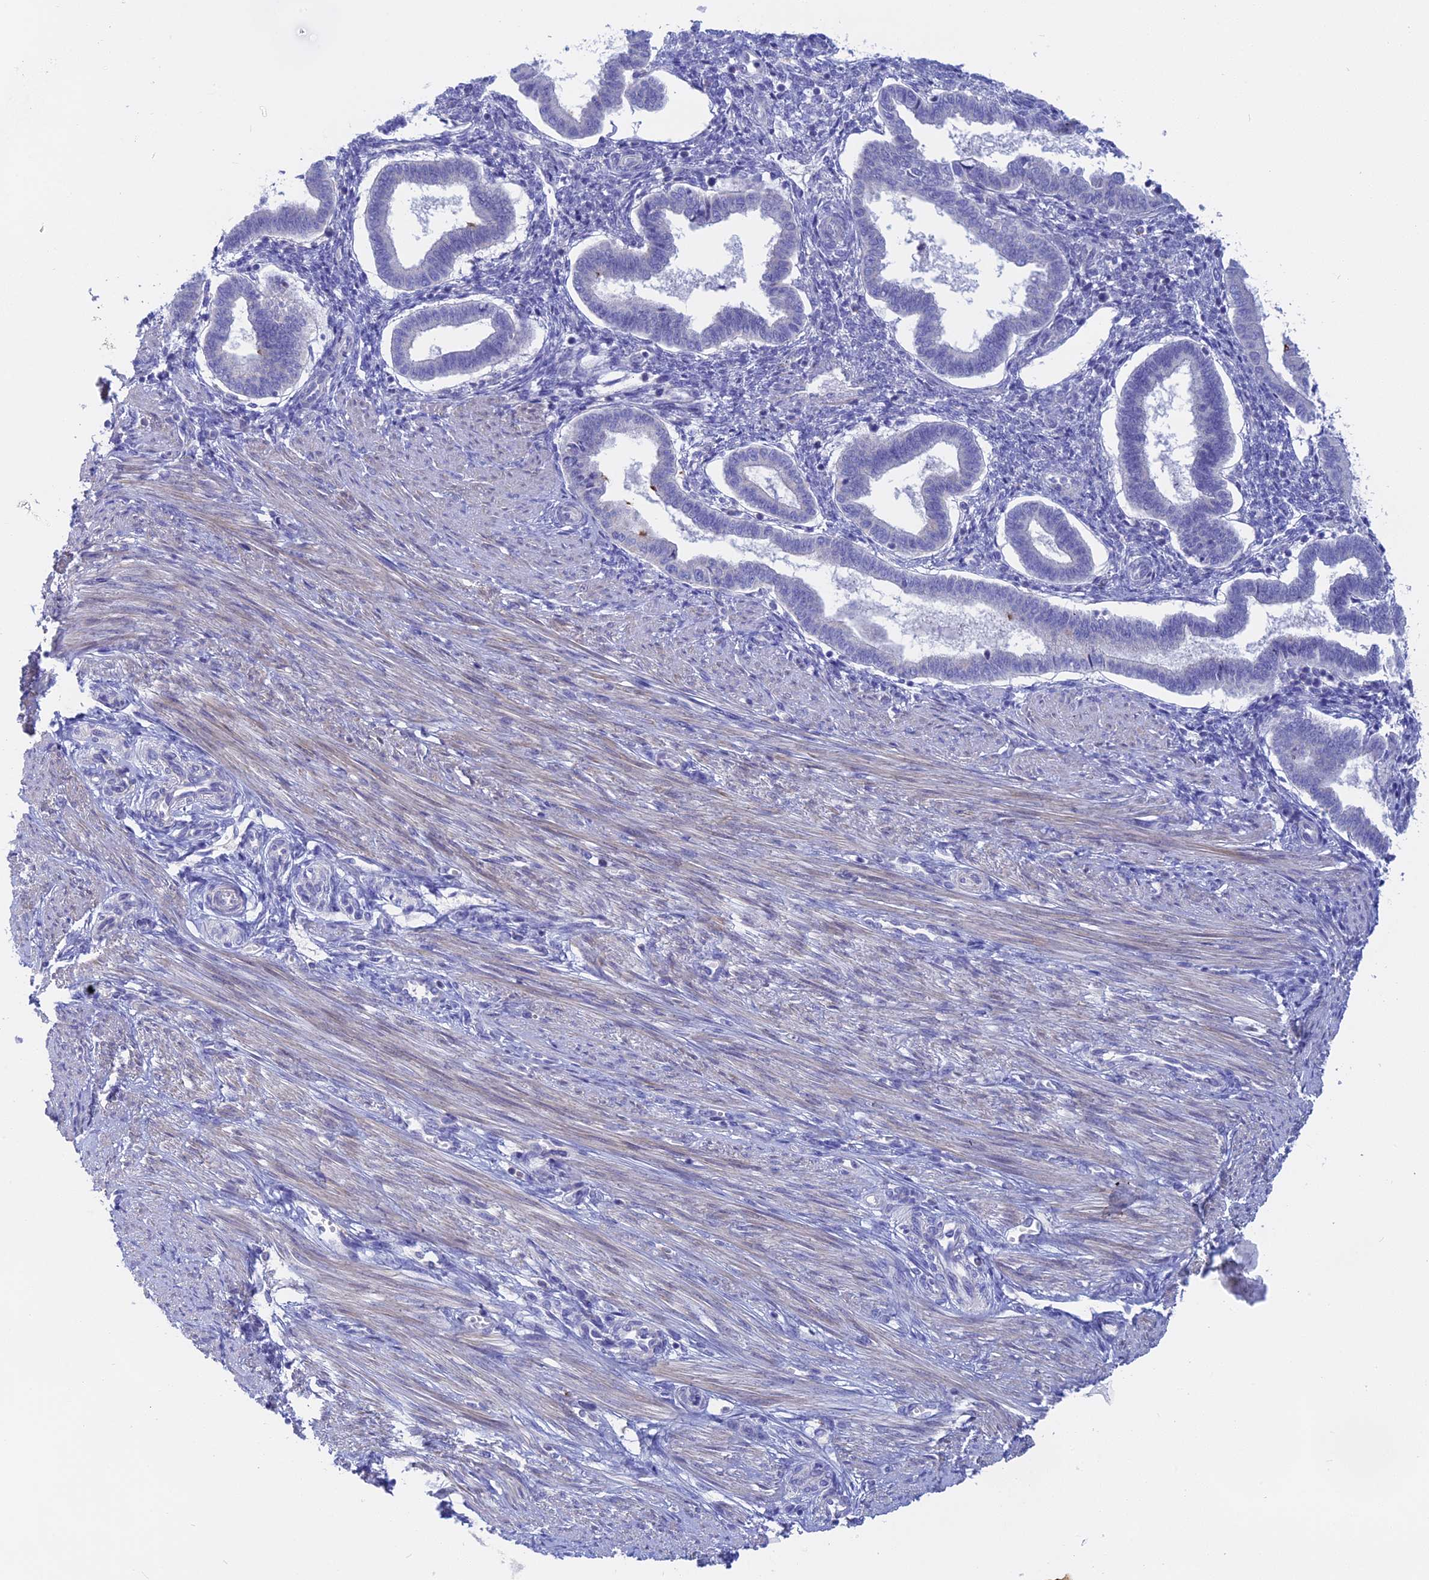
{"staining": {"intensity": "negative", "quantity": "none", "location": "none"}, "tissue": "endometrium", "cell_type": "Cells in endometrial stroma", "image_type": "normal", "snomed": [{"axis": "morphology", "description": "Normal tissue, NOS"}, {"axis": "topography", "description": "Endometrium"}], "caption": "Immunohistochemical staining of unremarkable endometrium exhibits no significant positivity in cells in endometrial stroma. The staining was performed using DAB (3,3'-diaminobenzidine) to visualize the protein expression in brown, while the nuclei were stained in blue with hematoxylin (Magnification: 20x).", "gene": "GLB1L", "patient": {"sex": "female", "age": 24}}